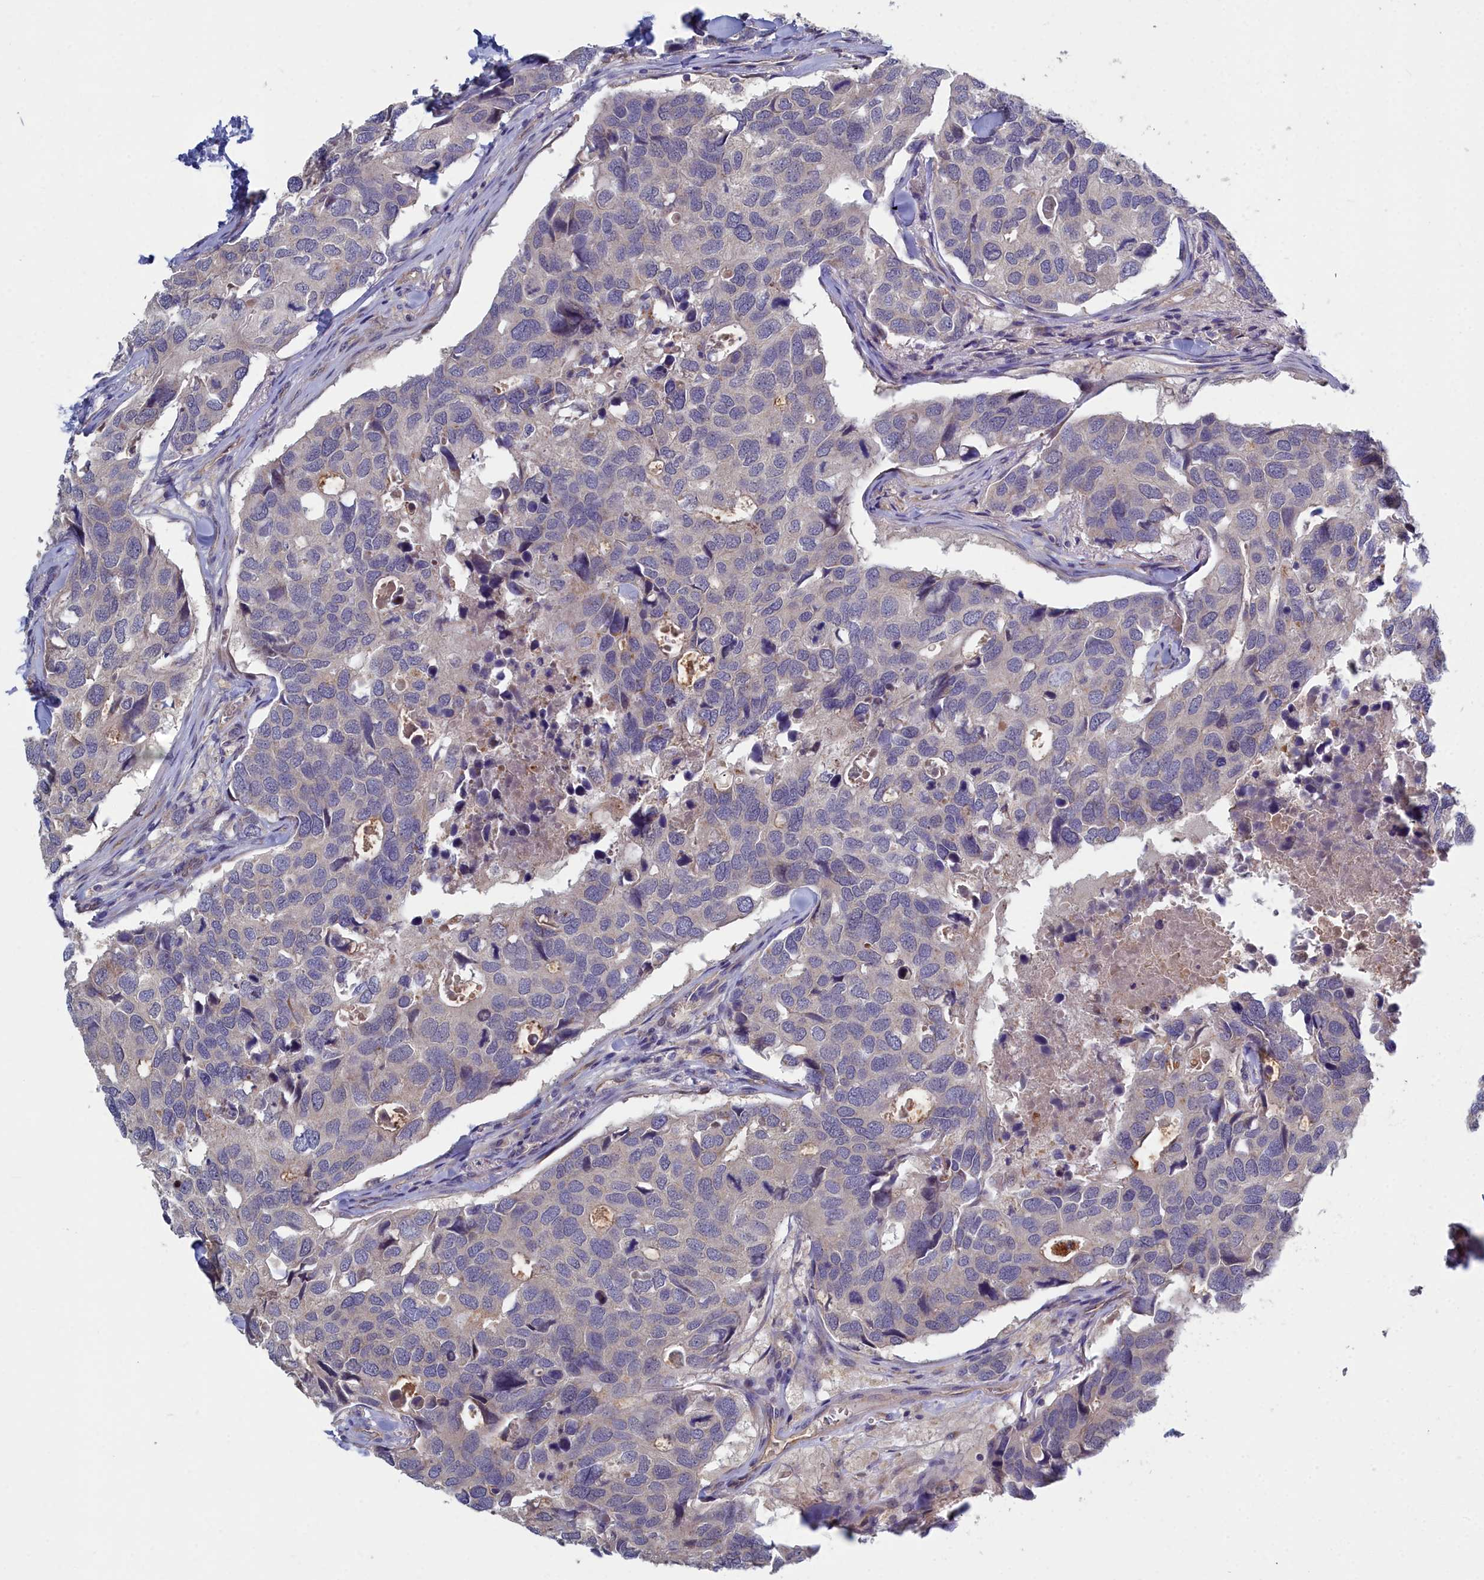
{"staining": {"intensity": "negative", "quantity": "none", "location": "none"}, "tissue": "breast cancer", "cell_type": "Tumor cells", "image_type": "cancer", "snomed": [{"axis": "morphology", "description": "Duct carcinoma"}, {"axis": "topography", "description": "Breast"}], "caption": "DAB immunohistochemical staining of human breast cancer demonstrates no significant expression in tumor cells.", "gene": "RDX", "patient": {"sex": "female", "age": 83}}